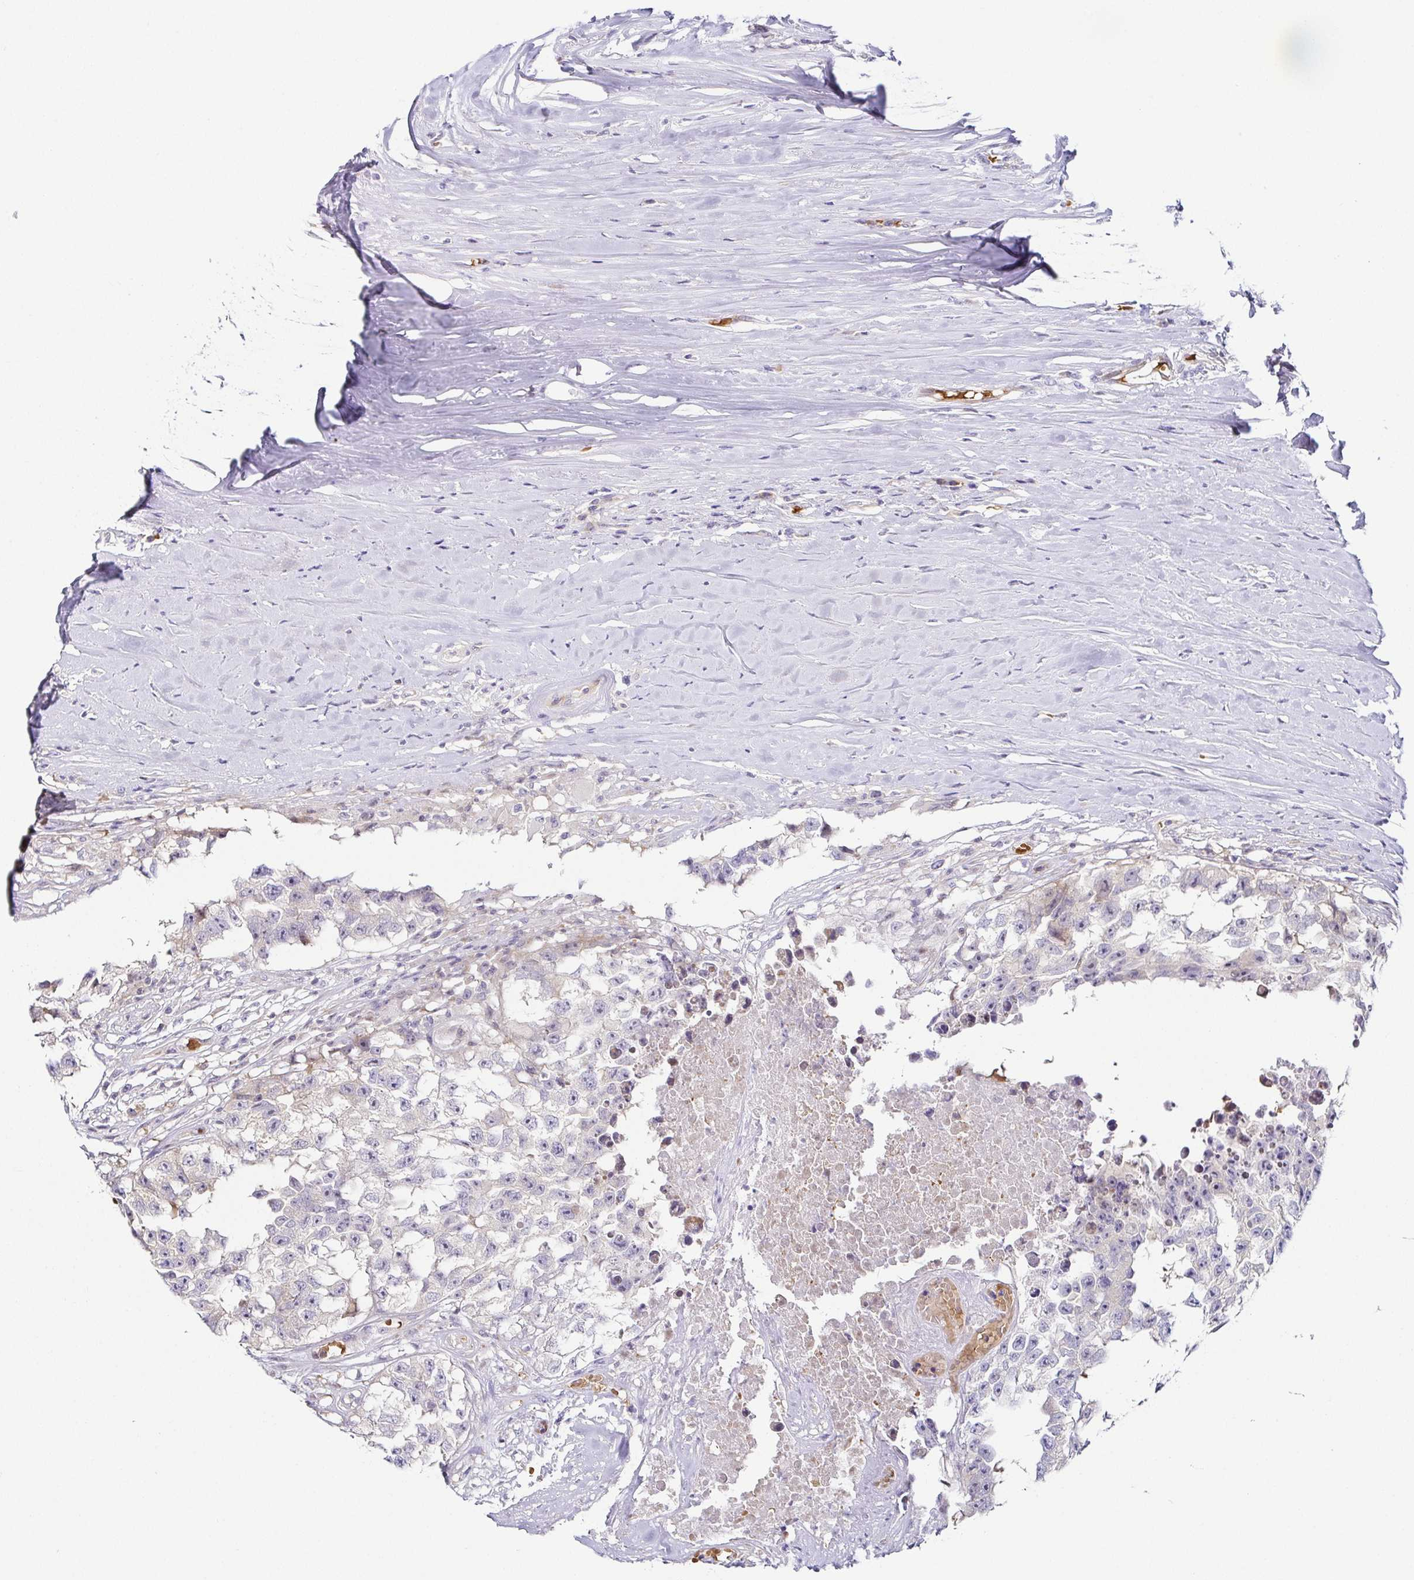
{"staining": {"intensity": "negative", "quantity": "none", "location": "none"}, "tissue": "testis cancer", "cell_type": "Tumor cells", "image_type": "cancer", "snomed": [{"axis": "morphology", "description": "Carcinoma, Embryonal, NOS"}, {"axis": "topography", "description": "Testis"}], "caption": "The image shows no staining of tumor cells in testis cancer.", "gene": "FAM162B", "patient": {"sex": "male", "age": 83}}